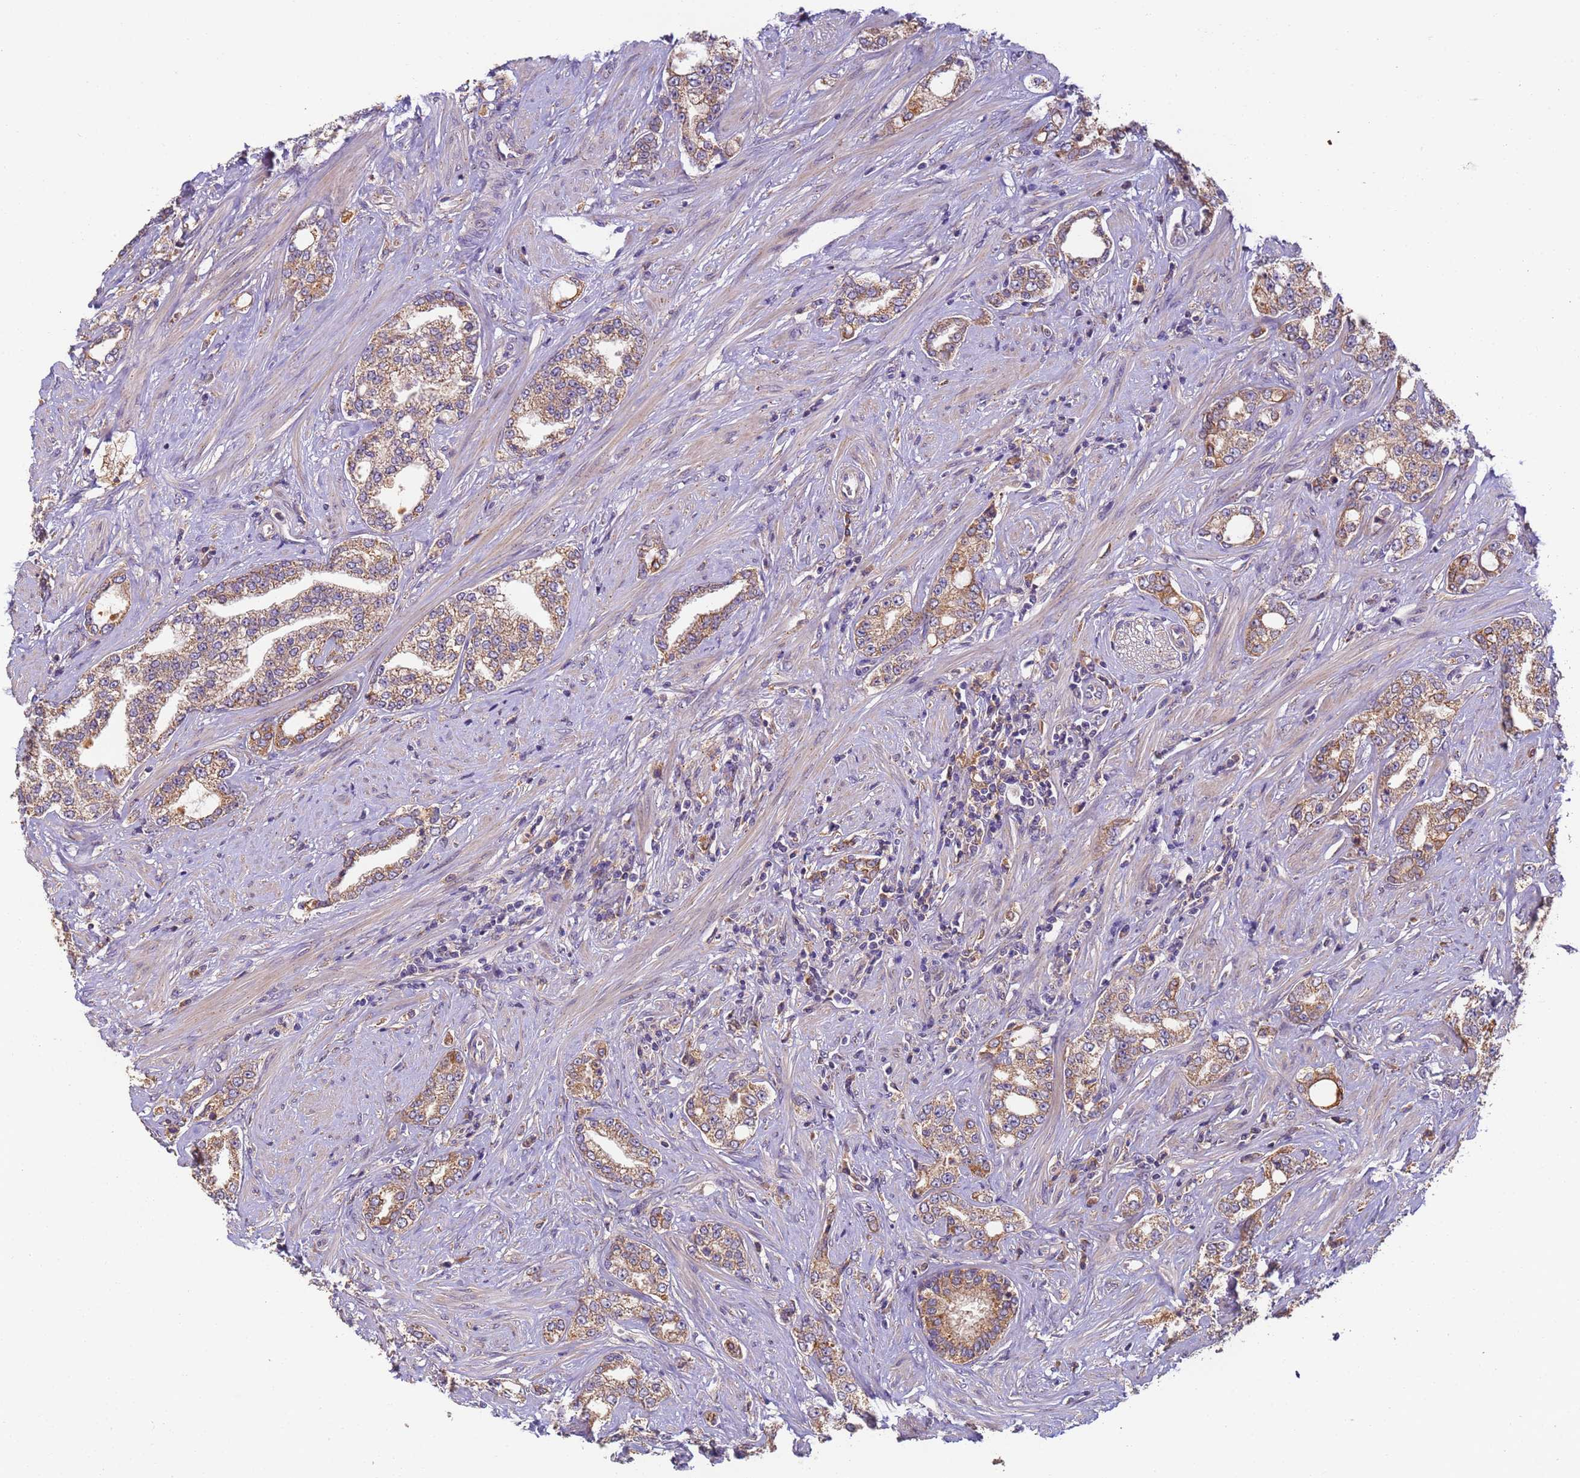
{"staining": {"intensity": "moderate", "quantity": ">75%", "location": "cytoplasmic/membranous"}, "tissue": "prostate cancer", "cell_type": "Tumor cells", "image_type": "cancer", "snomed": [{"axis": "morphology", "description": "Adenocarcinoma, High grade"}, {"axis": "topography", "description": "Prostate"}], "caption": "A brown stain highlights moderate cytoplasmic/membranous positivity of a protein in prostate cancer (adenocarcinoma (high-grade)) tumor cells. (DAB IHC with brightfield microscopy, high magnification).", "gene": "TIGAR", "patient": {"sex": "male", "age": 64}}